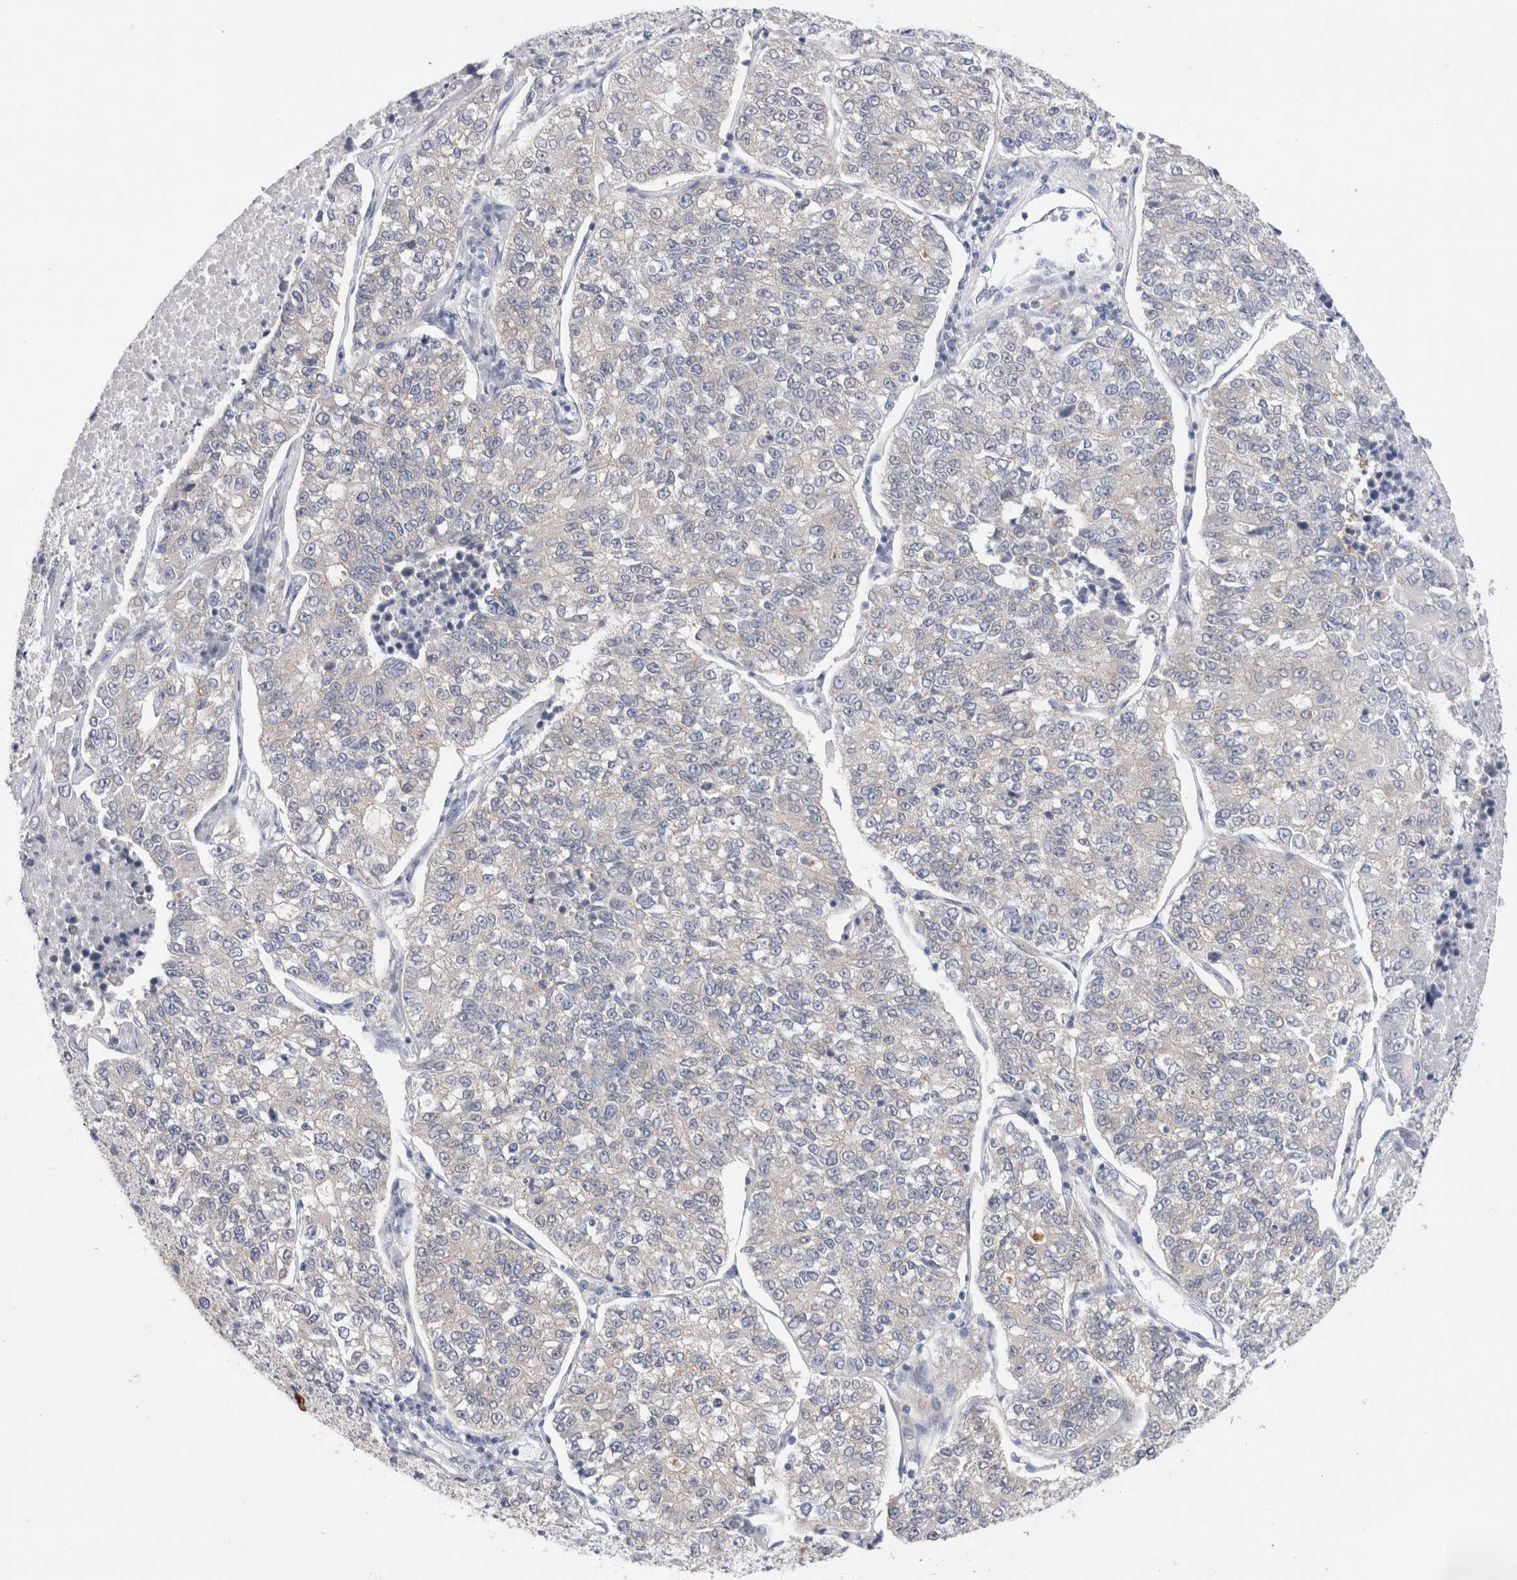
{"staining": {"intensity": "negative", "quantity": "none", "location": "none"}, "tissue": "lung cancer", "cell_type": "Tumor cells", "image_type": "cancer", "snomed": [{"axis": "morphology", "description": "Adenocarcinoma, NOS"}, {"axis": "topography", "description": "Lung"}], "caption": "High power microscopy image of an immunohistochemistry (IHC) image of adenocarcinoma (lung), revealing no significant positivity in tumor cells.", "gene": "WIPF2", "patient": {"sex": "male", "age": 49}}